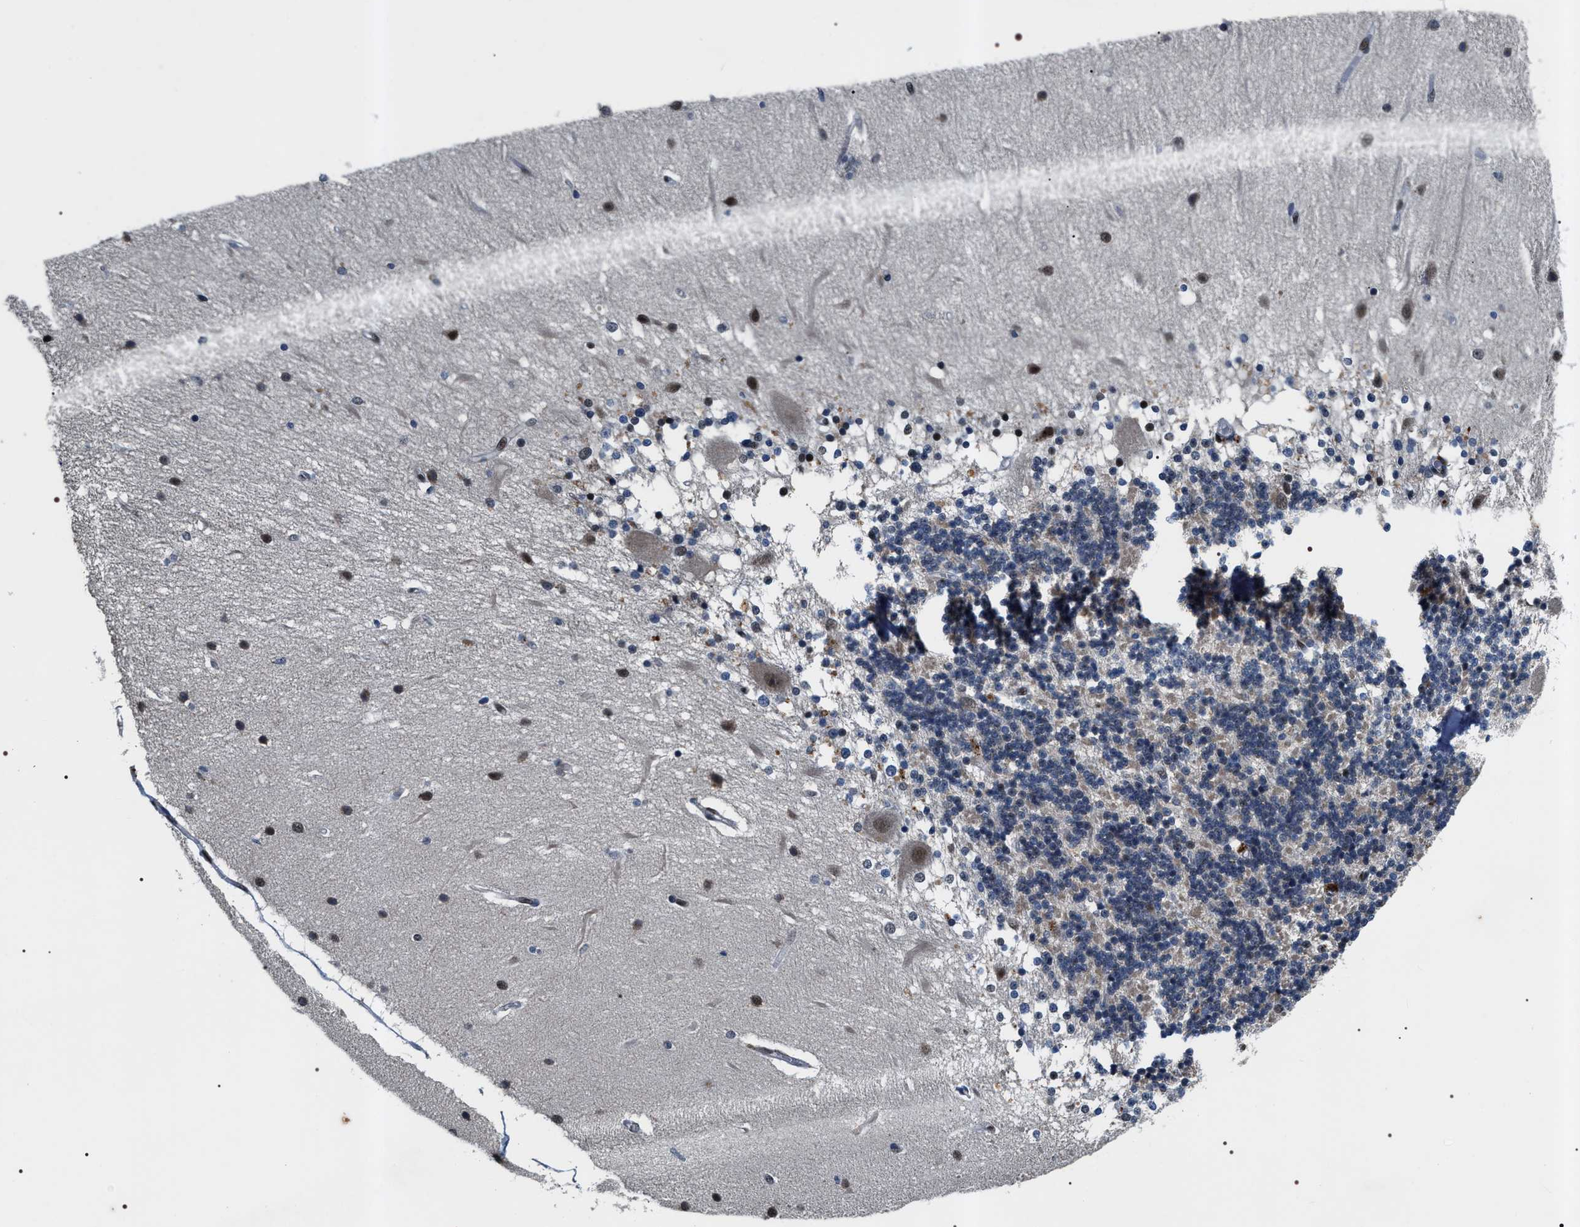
{"staining": {"intensity": "moderate", "quantity": "<25%", "location": "nuclear"}, "tissue": "cerebellum", "cell_type": "Cells in granular layer", "image_type": "normal", "snomed": [{"axis": "morphology", "description": "Normal tissue, NOS"}, {"axis": "topography", "description": "Cerebellum"}], "caption": "This photomicrograph displays IHC staining of benign cerebellum, with low moderate nuclear positivity in approximately <25% of cells in granular layer.", "gene": "C7orf25", "patient": {"sex": "female", "age": 54}}